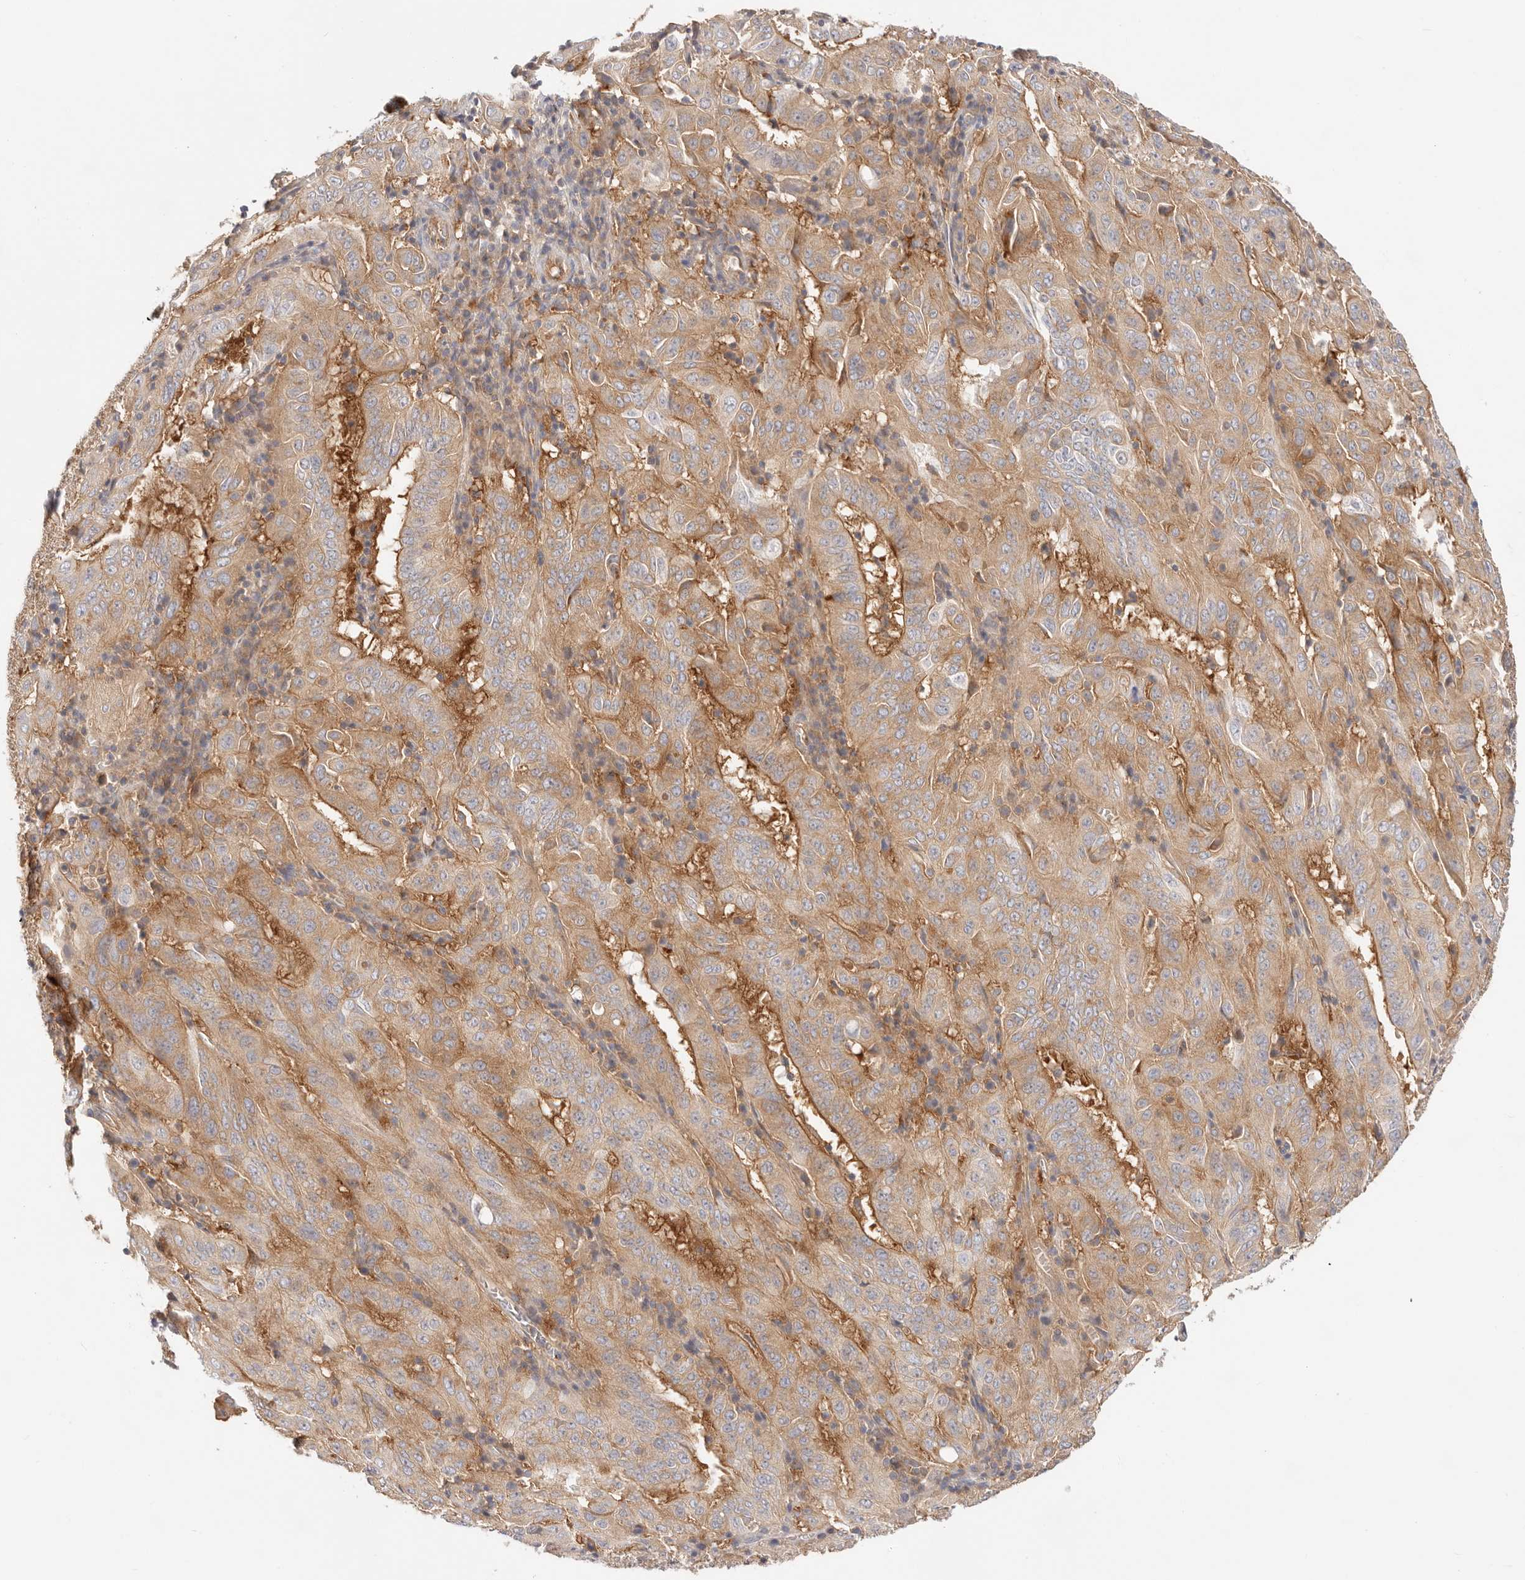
{"staining": {"intensity": "moderate", "quantity": ">75%", "location": "cytoplasmic/membranous"}, "tissue": "pancreatic cancer", "cell_type": "Tumor cells", "image_type": "cancer", "snomed": [{"axis": "morphology", "description": "Adenocarcinoma, NOS"}, {"axis": "topography", "description": "Pancreas"}], "caption": "This is a histology image of immunohistochemistry (IHC) staining of pancreatic cancer (adenocarcinoma), which shows moderate expression in the cytoplasmic/membranous of tumor cells.", "gene": "KCMF1", "patient": {"sex": "male", "age": 63}}